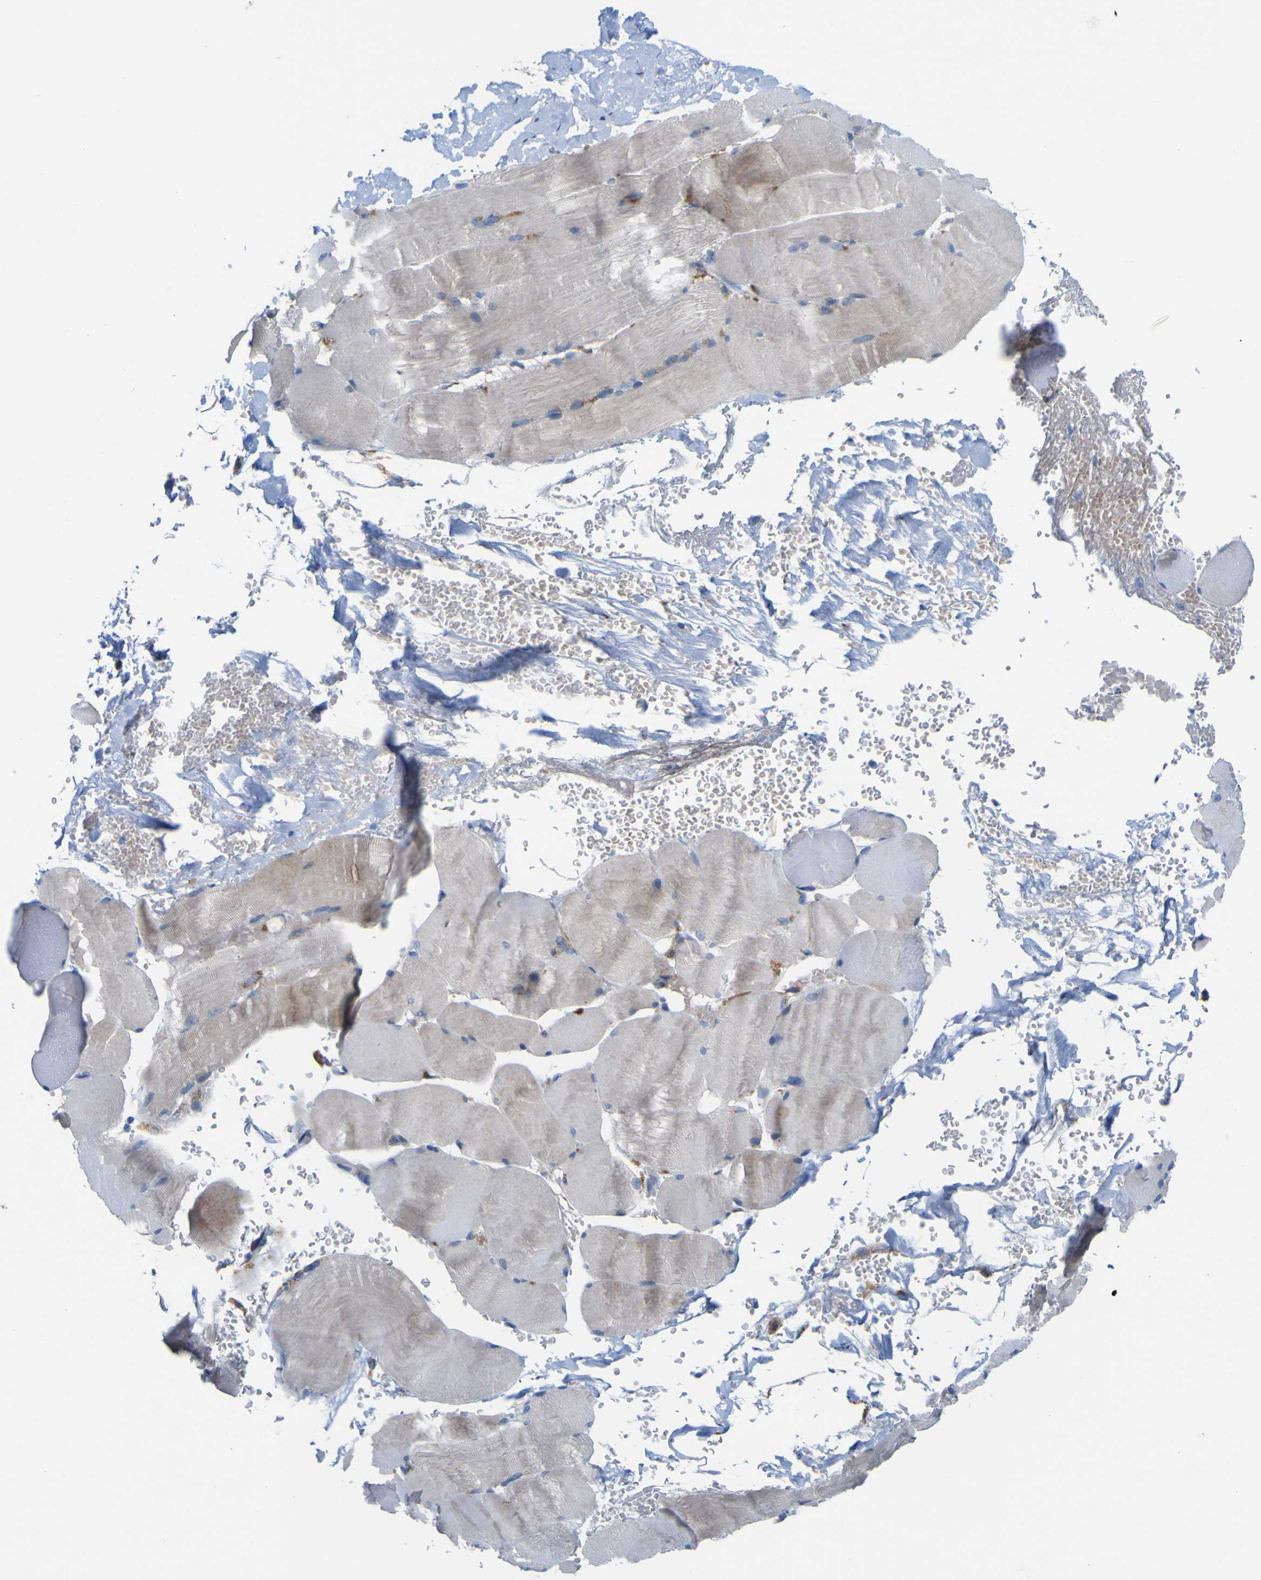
{"staining": {"intensity": "weak", "quantity": "<25%", "location": "cytoplasmic/membranous"}, "tissue": "skeletal muscle", "cell_type": "Myocytes", "image_type": "normal", "snomed": [{"axis": "morphology", "description": "Normal tissue, NOS"}, {"axis": "topography", "description": "Skin"}, {"axis": "topography", "description": "Skeletal muscle"}], "caption": "Immunohistochemistry image of unremarkable skeletal muscle: human skeletal muscle stained with DAB displays no significant protein expression in myocytes.", "gene": "PTPRF", "patient": {"sex": "male", "age": 83}}